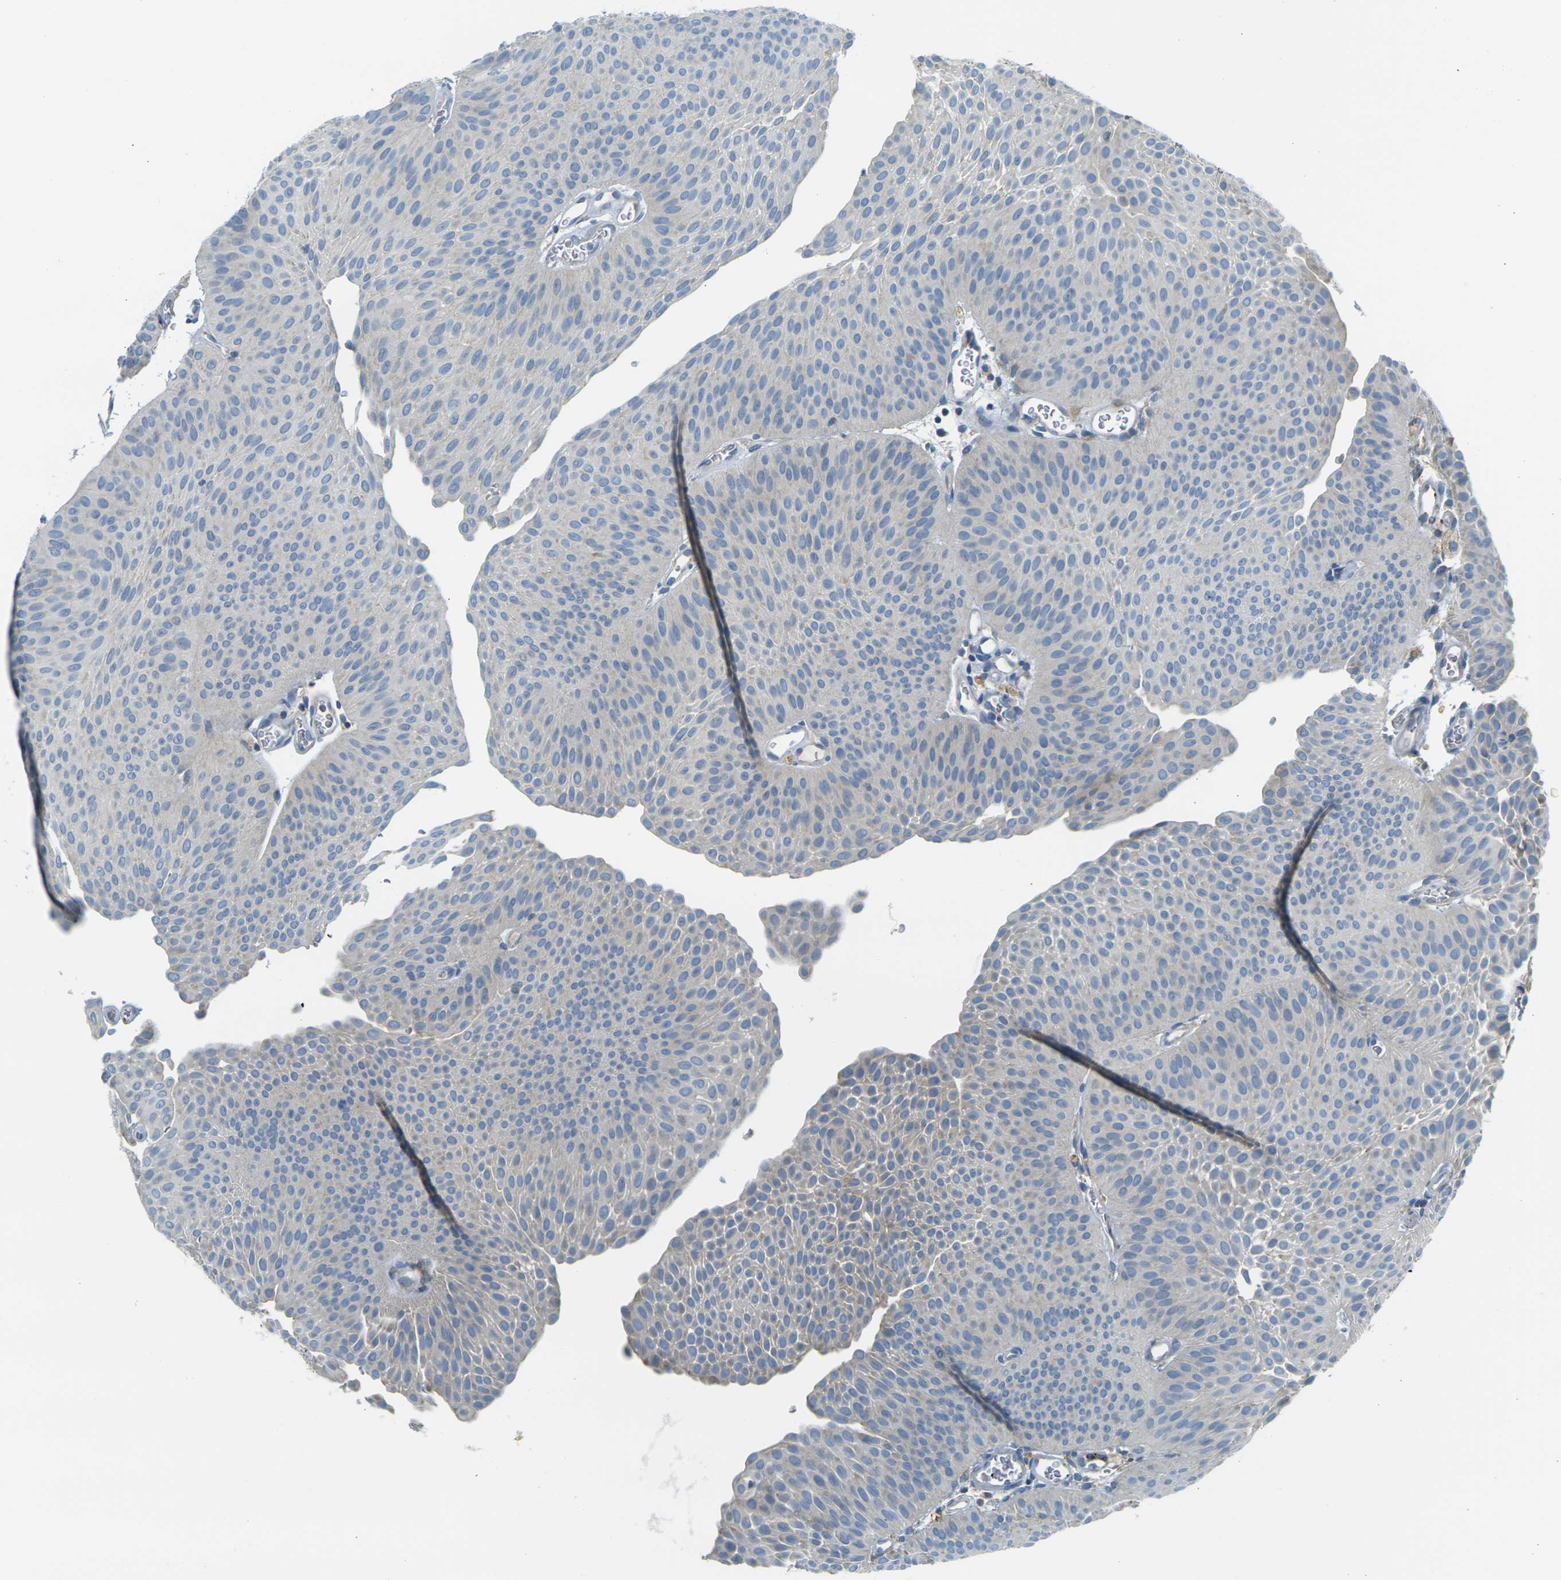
{"staining": {"intensity": "negative", "quantity": "none", "location": "none"}, "tissue": "urothelial cancer", "cell_type": "Tumor cells", "image_type": "cancer", "snomed": [{"axis": "morphology", "description": "Urothelial carcinoma, Low grade"}, {"axis": "topography", "description": "Urinary bladder"}], "caption": "Immunohistochemistry (IHC) histopathology image of human urothelial cancer stained for a protein (brown), which exhibits no staining in tumor cells.", "gene": "PARD6B", "patient": {"sex": "female", "age": 60}}